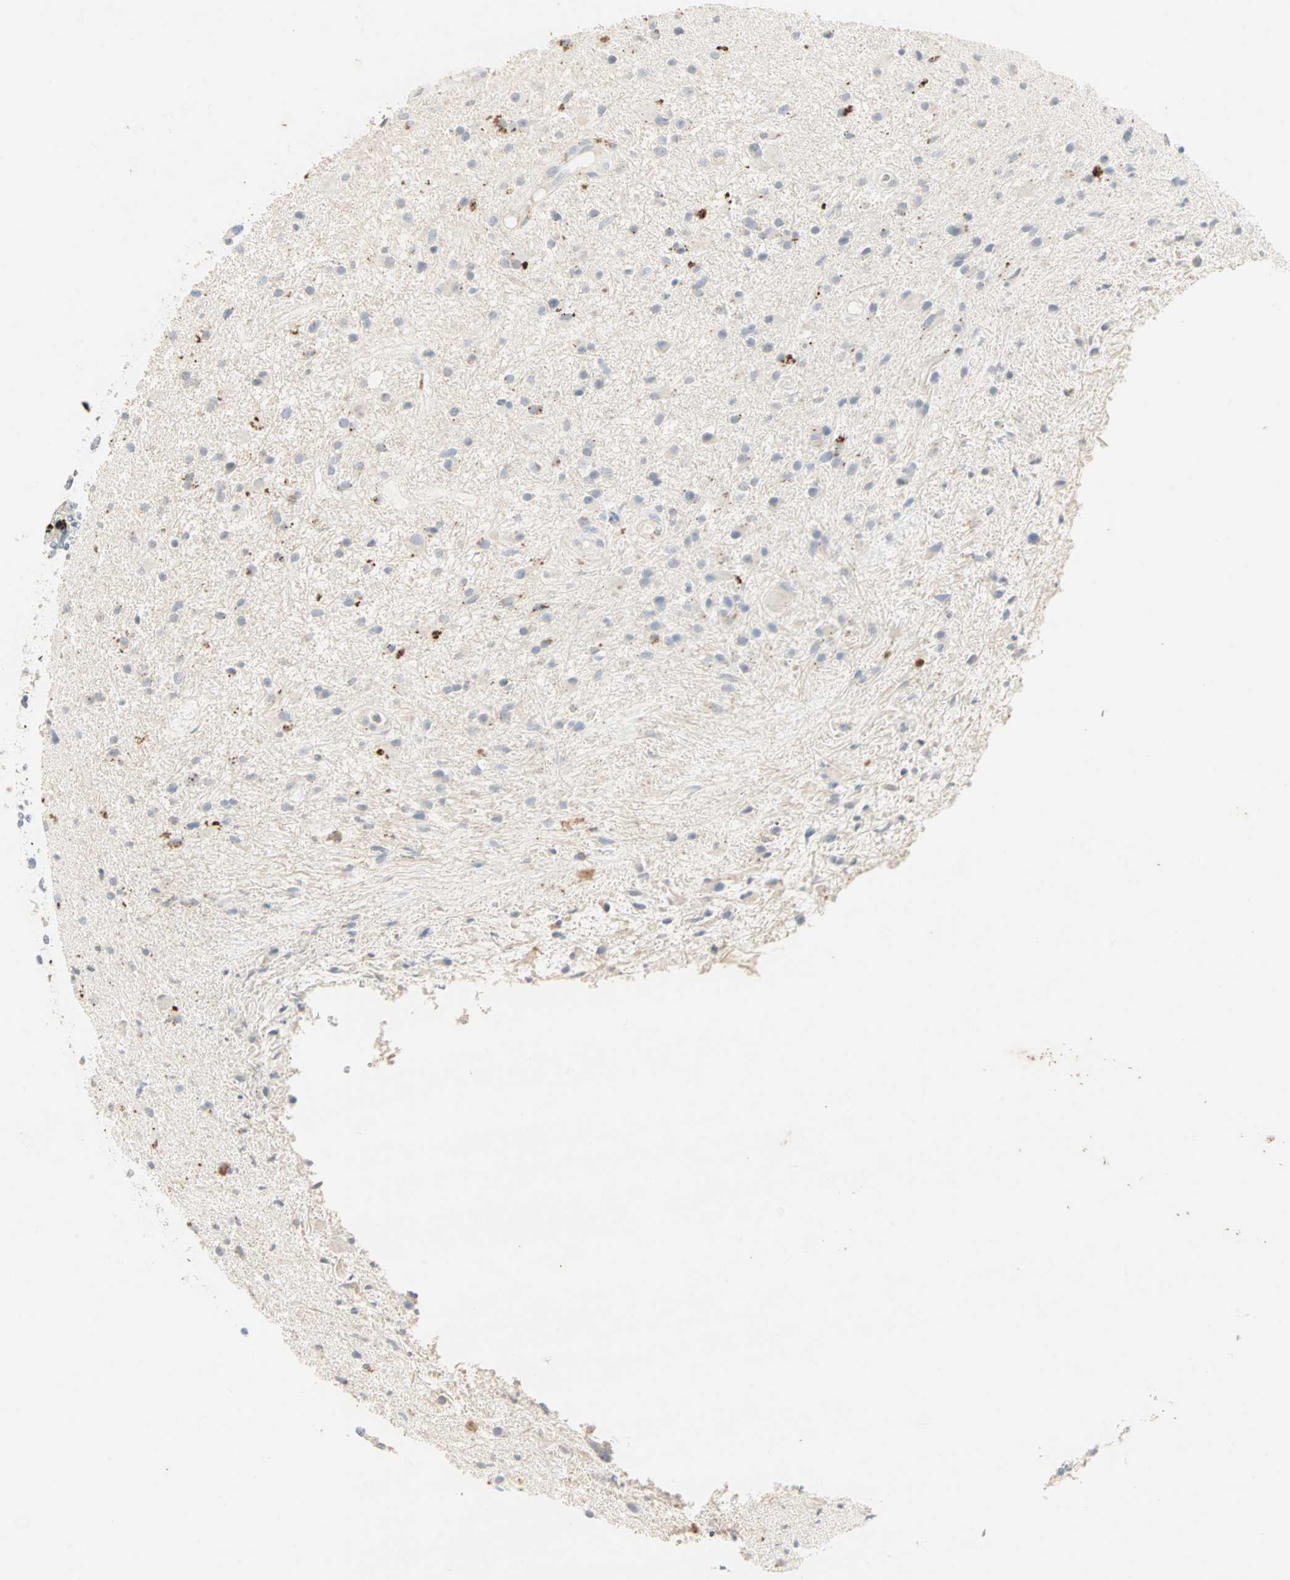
{"staining": {"intensity": "moderate", "quantity": "<25%", "location": "cytoplasmic/membranous"}, "tissue": "glioma", "cell_type": "Tumor cells", "image_type": "cancer", "snomed": [{"axis": "morphology", "description": "Glioma, malignant, High grade"}, {"axis": "topography", "description": "Brain"}], "caption": "A low amount of moderate cytoplasmic/membranous positivity is present in approximately <25% of tumor cells in glioma tissue.", "gene": "CEACAM6", "patient": {"sex": "male", "age": 33}}